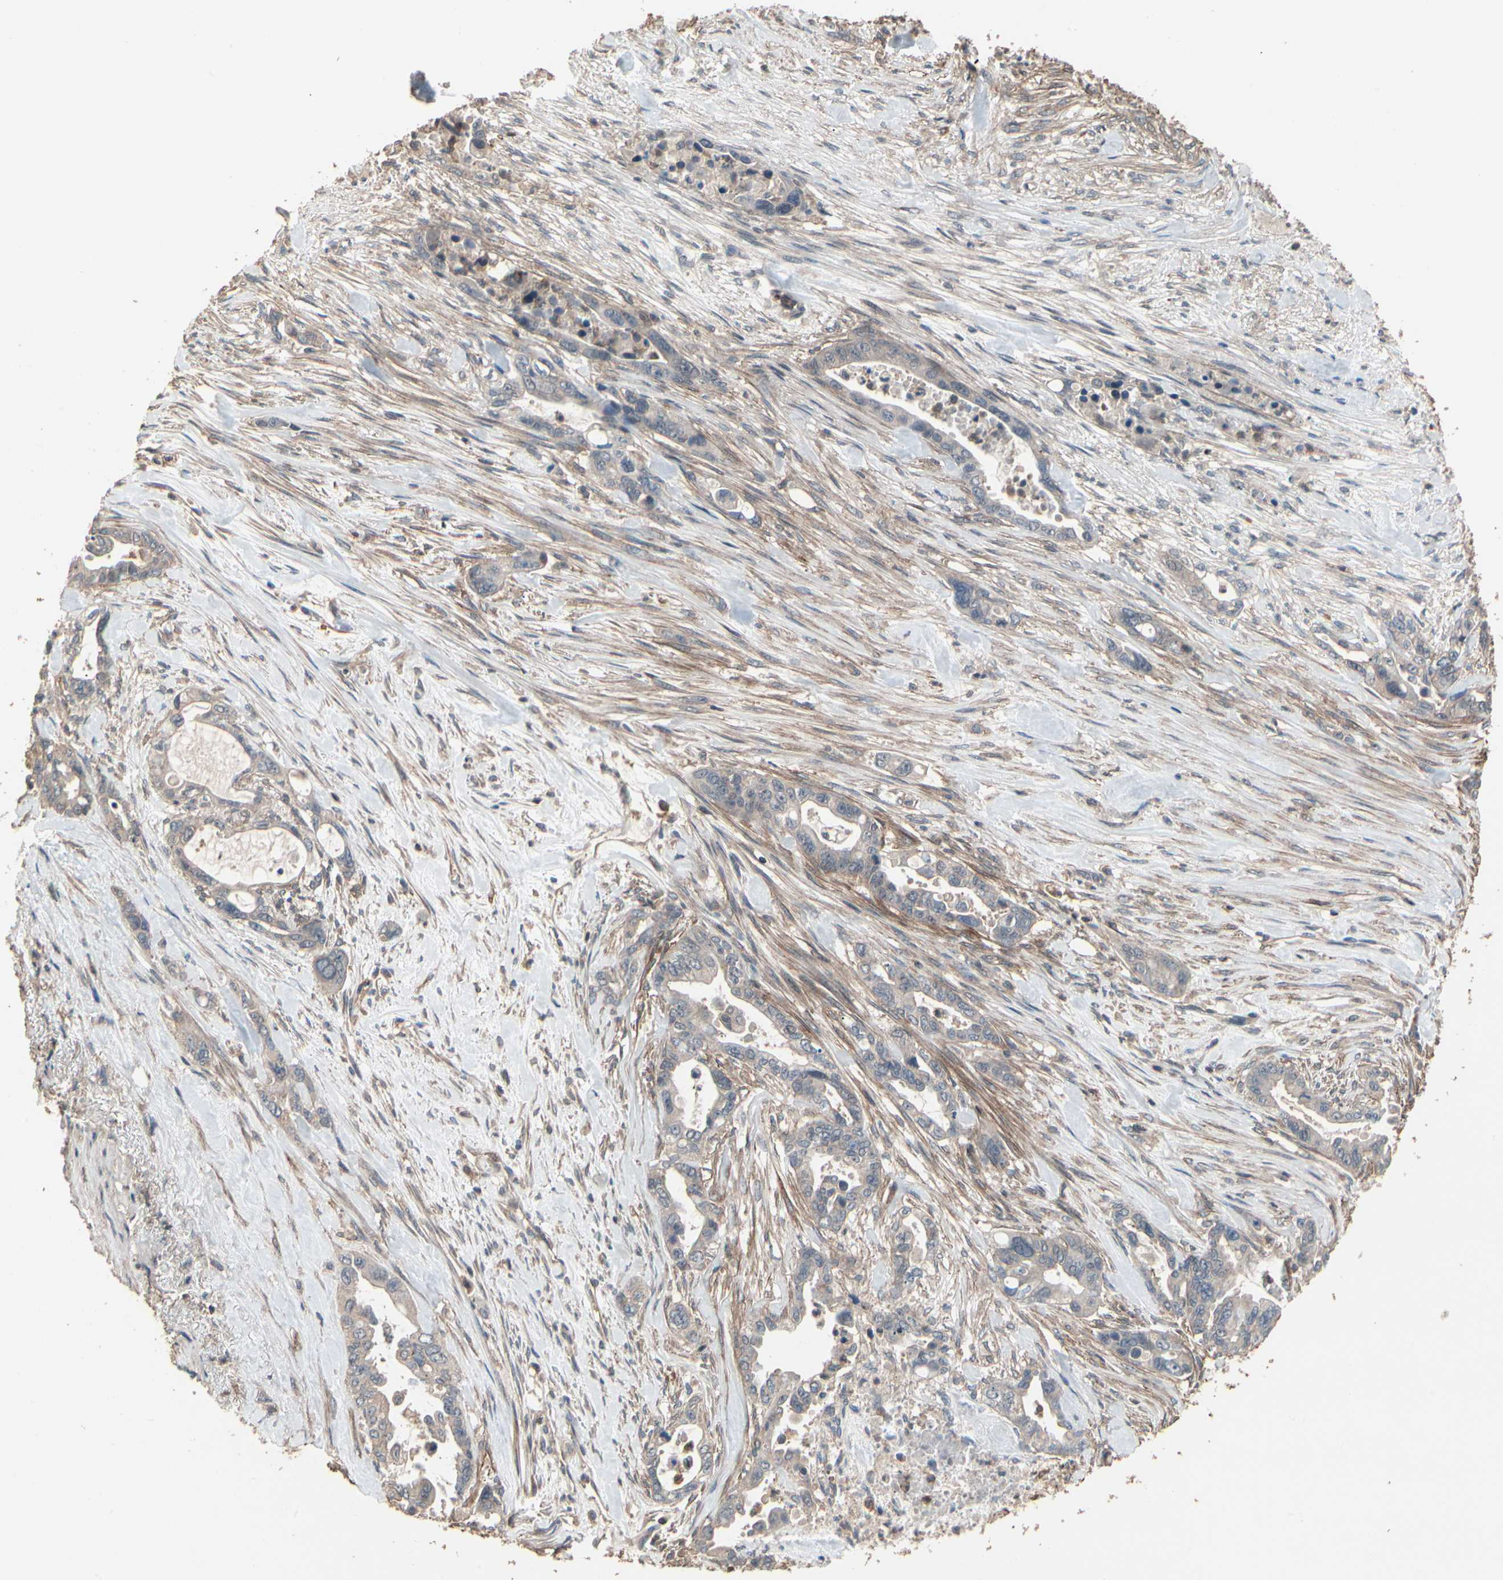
{"staining": {"intensity": "weak", "quantity": ">75%", "location": "cytoplasmic/membranous"}, "tissue": "pancreatic cancer", "cell_type": "Tumor cells", "image_type": "cancer", "snomed": [{"axis": "morphology", "description": "Adenocarcinoma, NOS"}, {"axis": "topography", "description": "Pancreas"}], "caption": "Protein staining of pancreatic cancer (adenocarcinoma) tissue exhibits weak cytoplasmic/membranous staining in about >75% of tumor cells.", "gene": "MAPK13", "patient": {"sex": "male", "age": 70}}